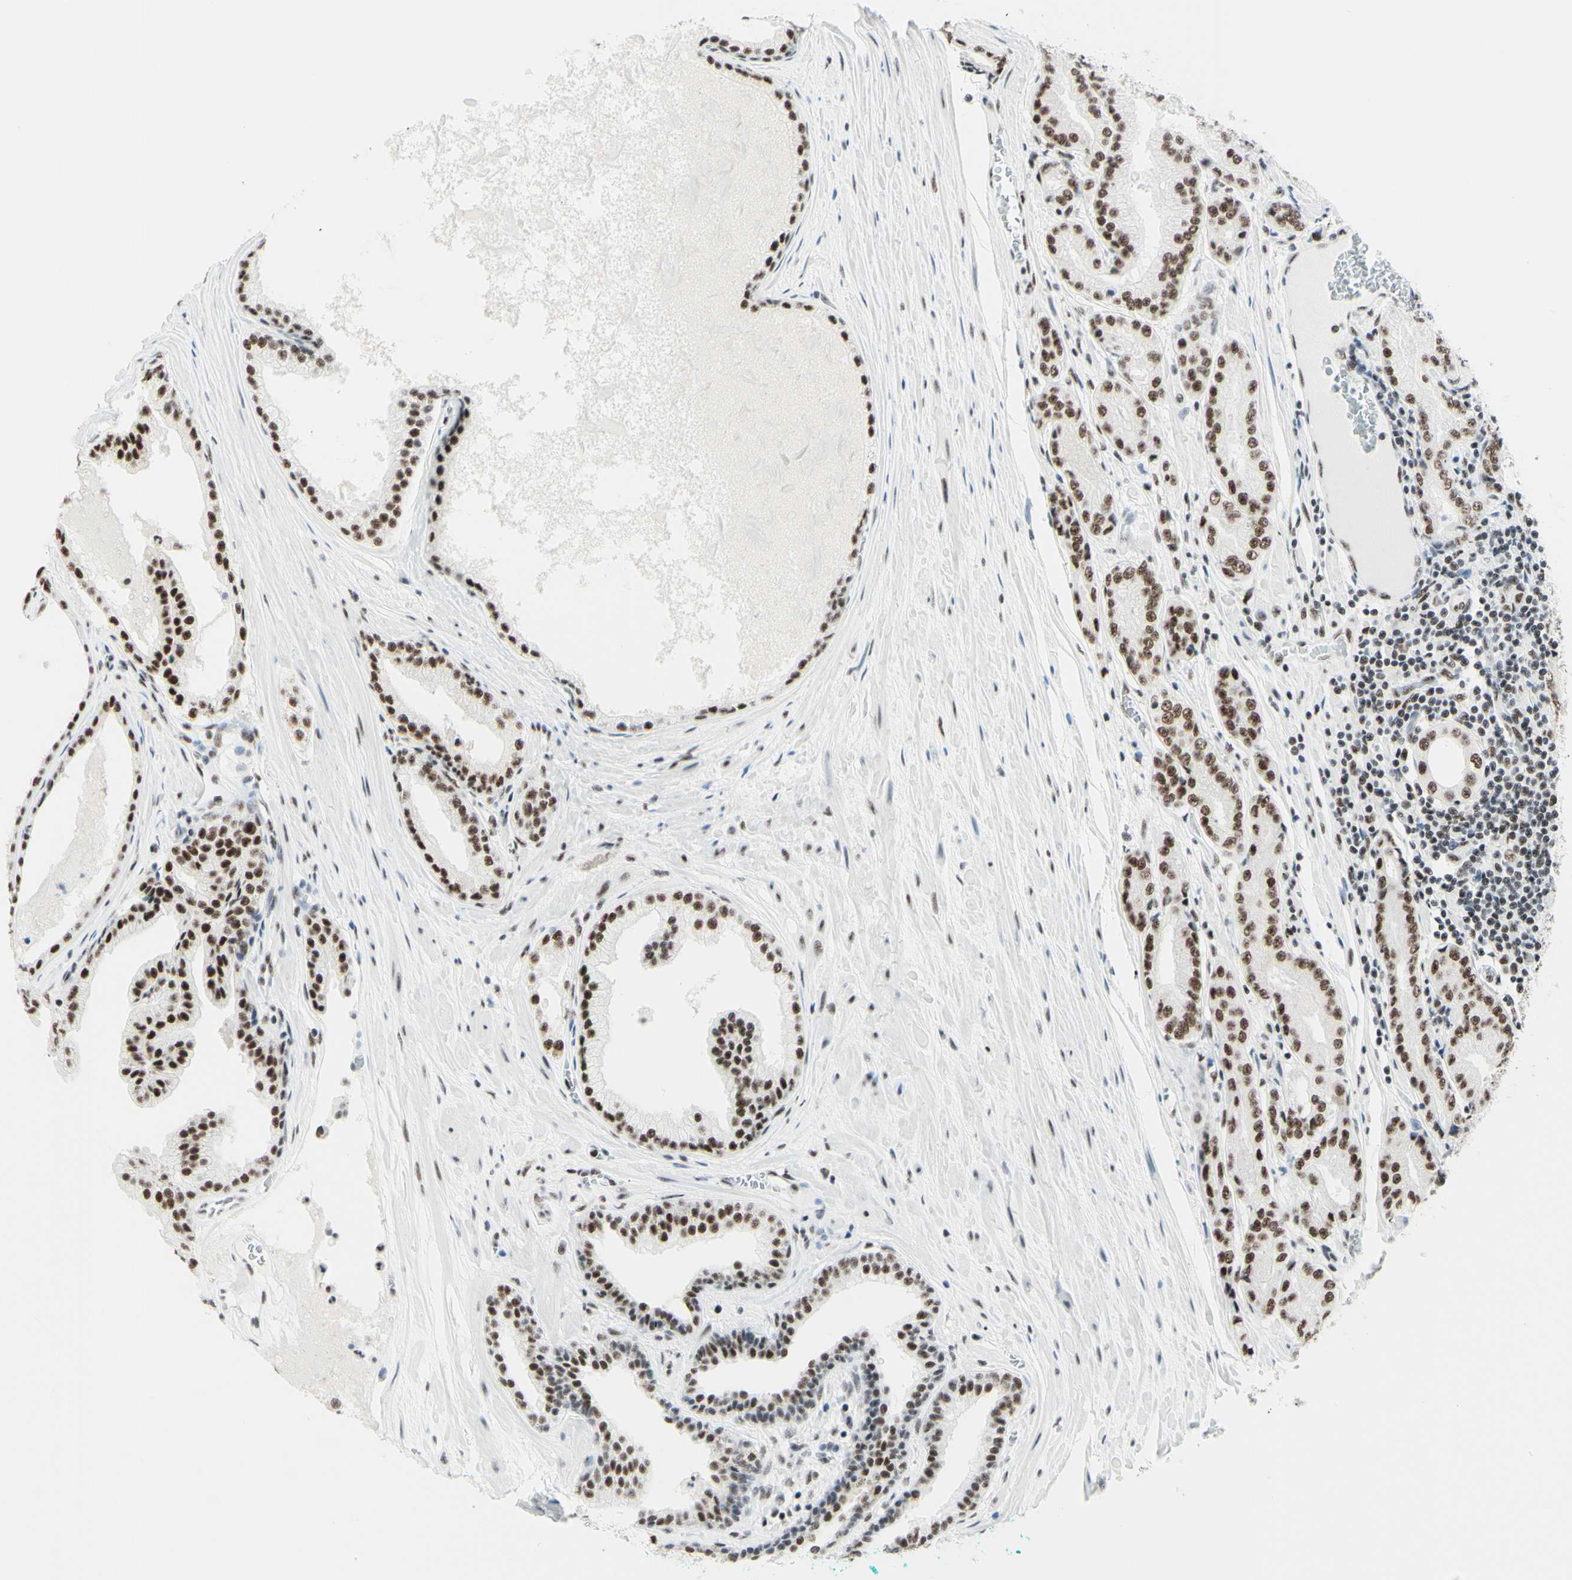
{"staining": {"intensity": "moderate", "quantity": "<25%", "location": "nuclear"}, "tissue": "prostate cancer", "cell_type": "Tumor cells", "image_type": "cancer", "snomed": [{"axis": "morphology", "description": "Adenocarcinoma, High grade"}, {"axis": "topography", "description": "Prostate"}], "caption": "A photomicrograph of prostate cancer stained for a protein exhibits moderate nuclear brown staining in tumor cells.", "gene": "WTAP", "patient": {"sex": "male", "age": 59}}